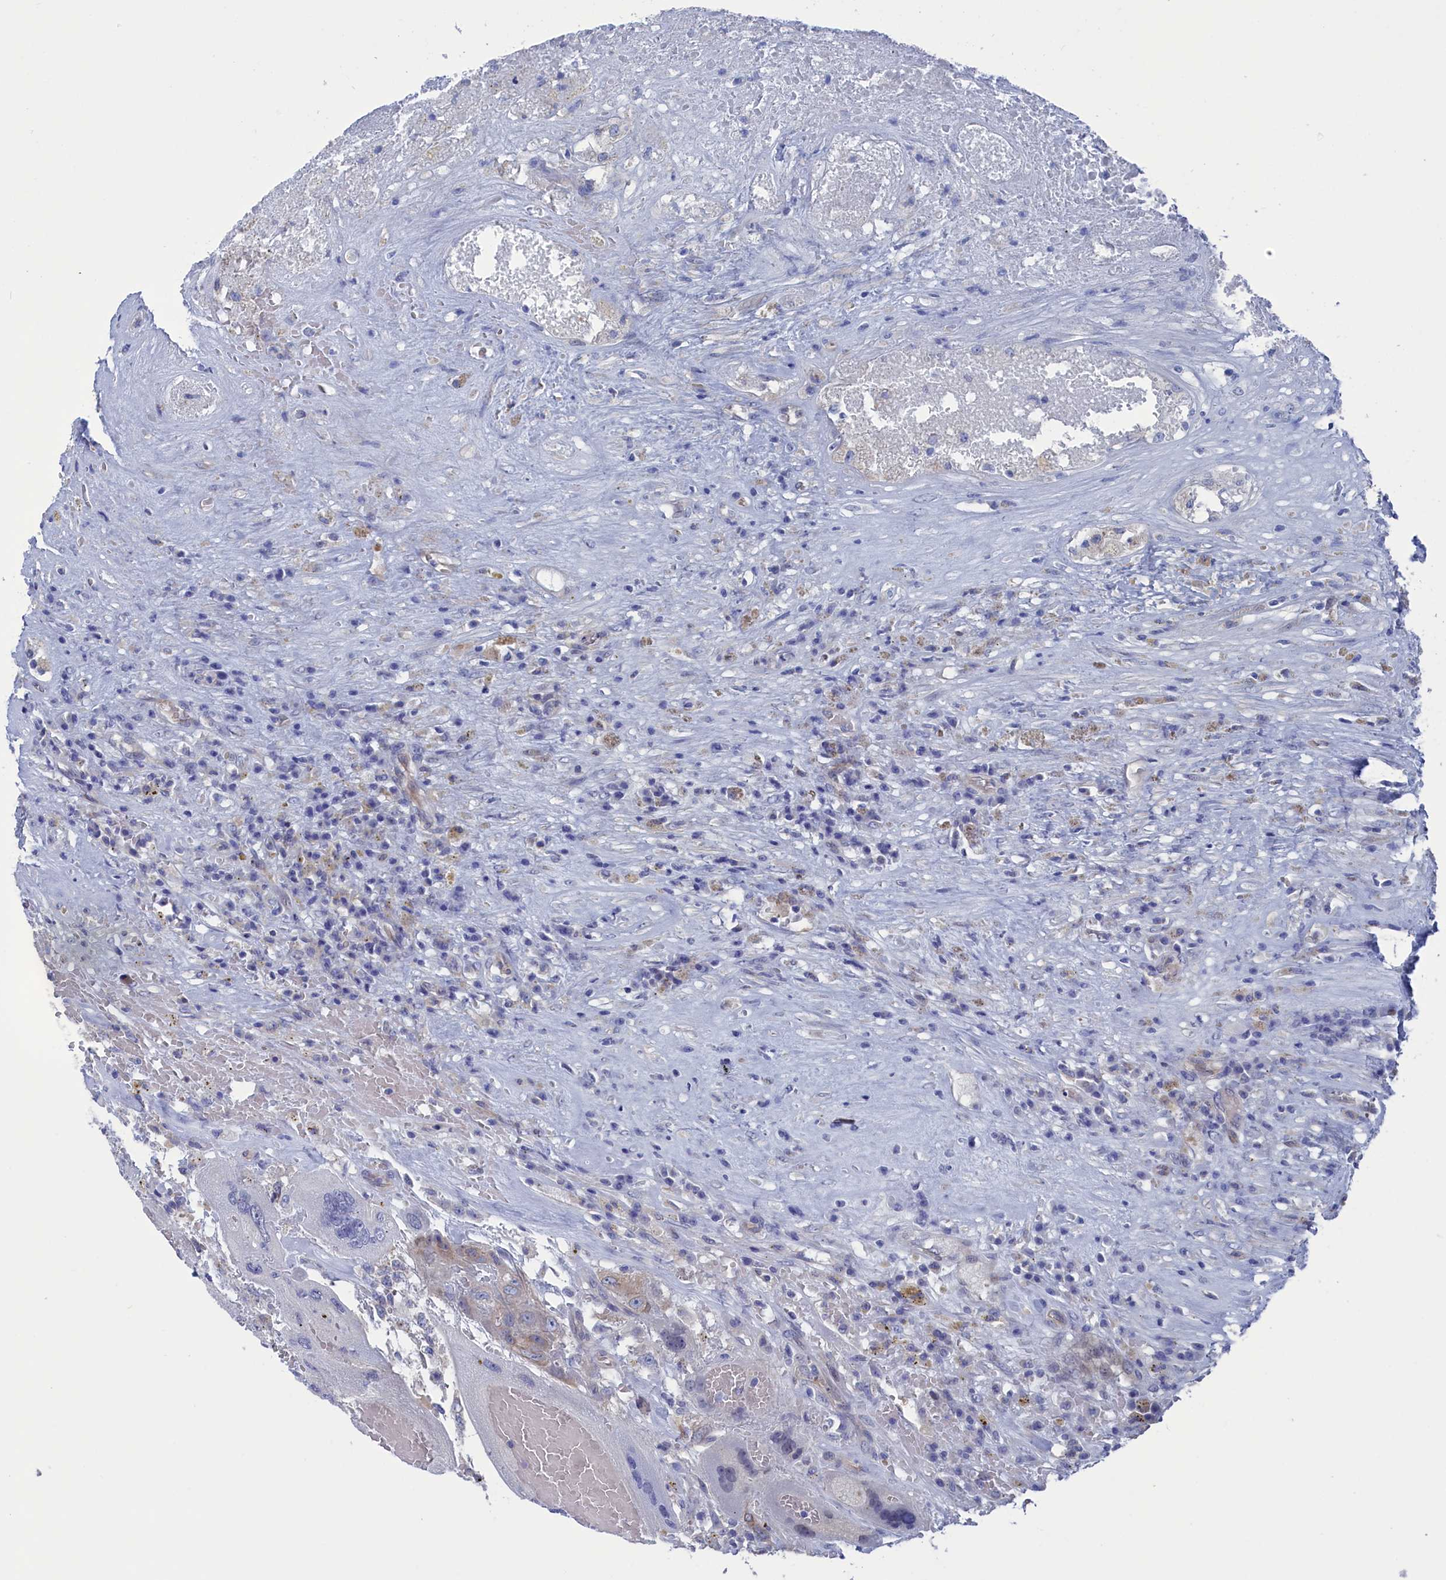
{"staining": {"intensity": "weak", "quantity": "<25%", "location": "cytoplasmic/membranous"}, "tissue": "testis cancer", "cell_type": "Tumor cells", "image_type": "cancer", "snomed": [{"axis": "morphology", "description": "Carcinoma, Embryonal, NOS"}, {"axis": "topography", "description": "Testis"}], "caption": "Tumor cells are negative for protein expression in human testis cancer (embryonal carcinoma).", "gene": "NUTF2", "patient": {"sex": "male", "age": 26}}